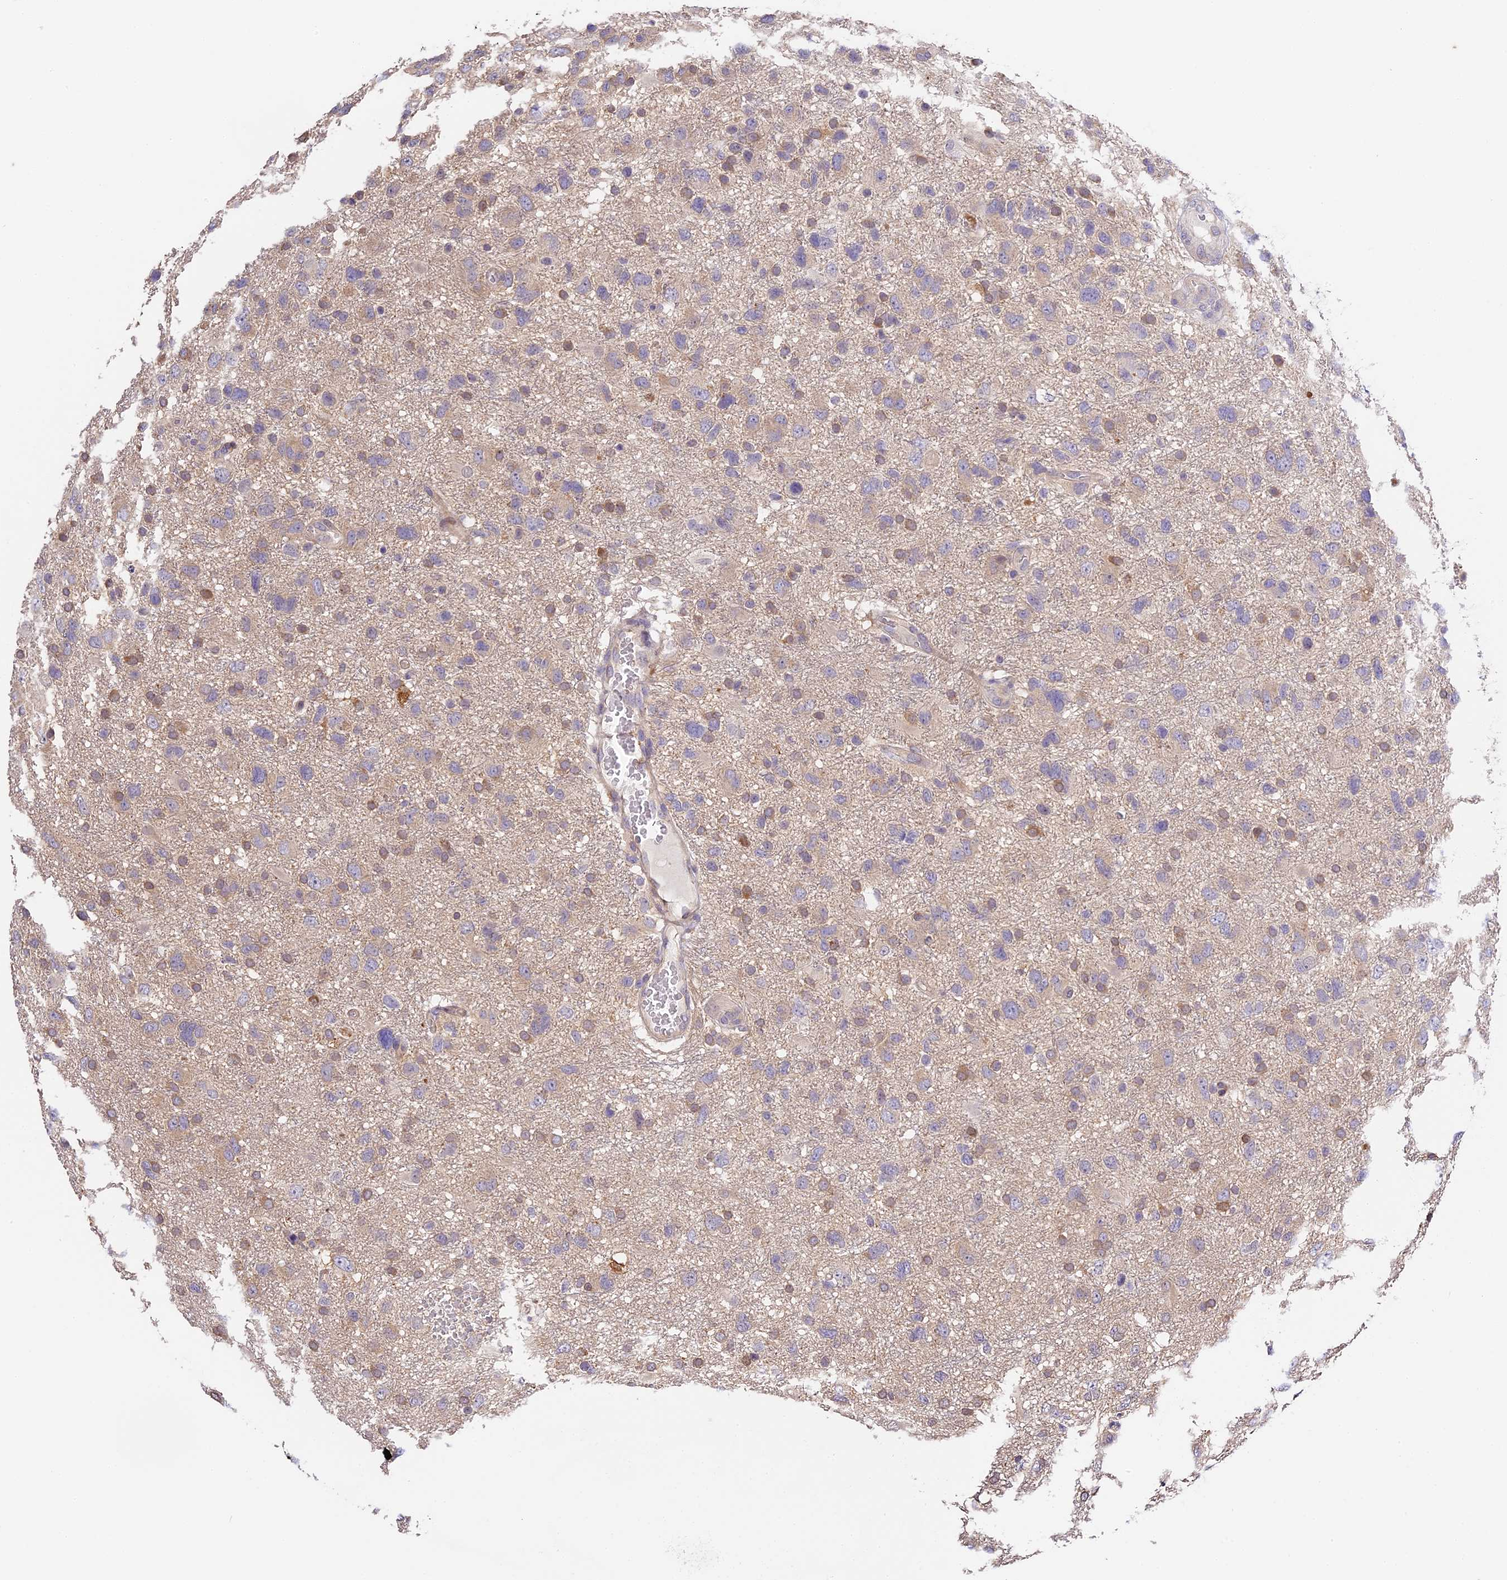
{"staining": {"intensity": "weak", "quantity": "<25%", "location": "cytoplasmic/membranous"}, "tissue": "glioma", "cell_type": "Tumor cells", "image_type": "cancer", "snomed": [{"axis": "morphology", "description": "Glioma, malignant, High grade"}, {"axis": "topography", "description": "Brain"}], "caption": "Micrograph shows no protein expression in tumor cells of glioma tissue.", "gene": "BSCL2", "patient": {"sex": "male", "age": 61}}